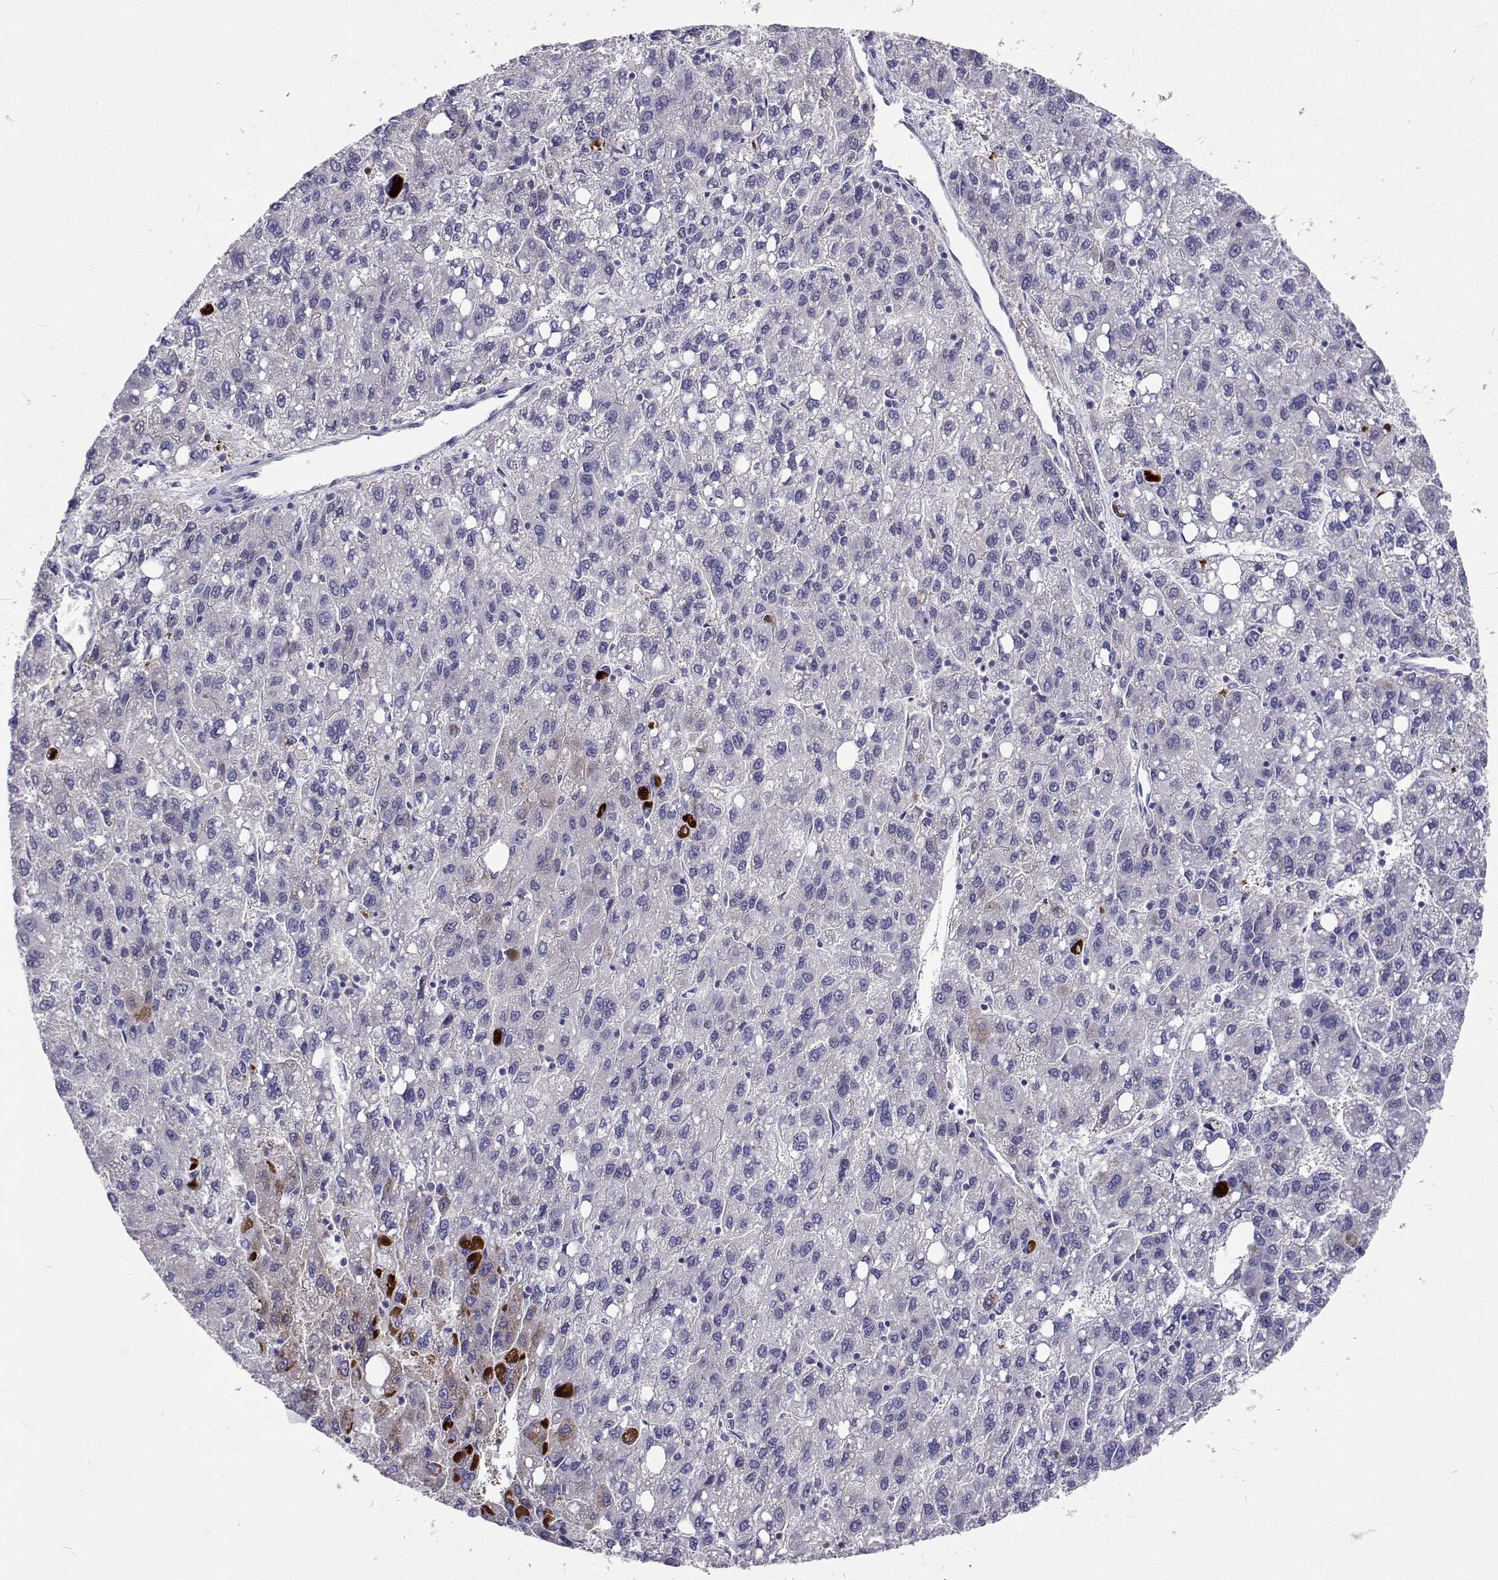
{"staining": {"intensity": "negative", "quantity": "none", "location": "none"}, "tissue": "liver cancer", "cell_type": "Tumor cells", "image_type": "cancer", "snomed": [{"axis": "morphology", "description": "Carcinoma, Hepatocellular, NOS"}, {"axis": "topography", "description": "Liver"}], "caption": "Immunohistochemical staining of human liver cancer shows no significant positivity in tumor cells.", "gene": "LHFPL7", "patient": {"sex": "female", "age": 82}}